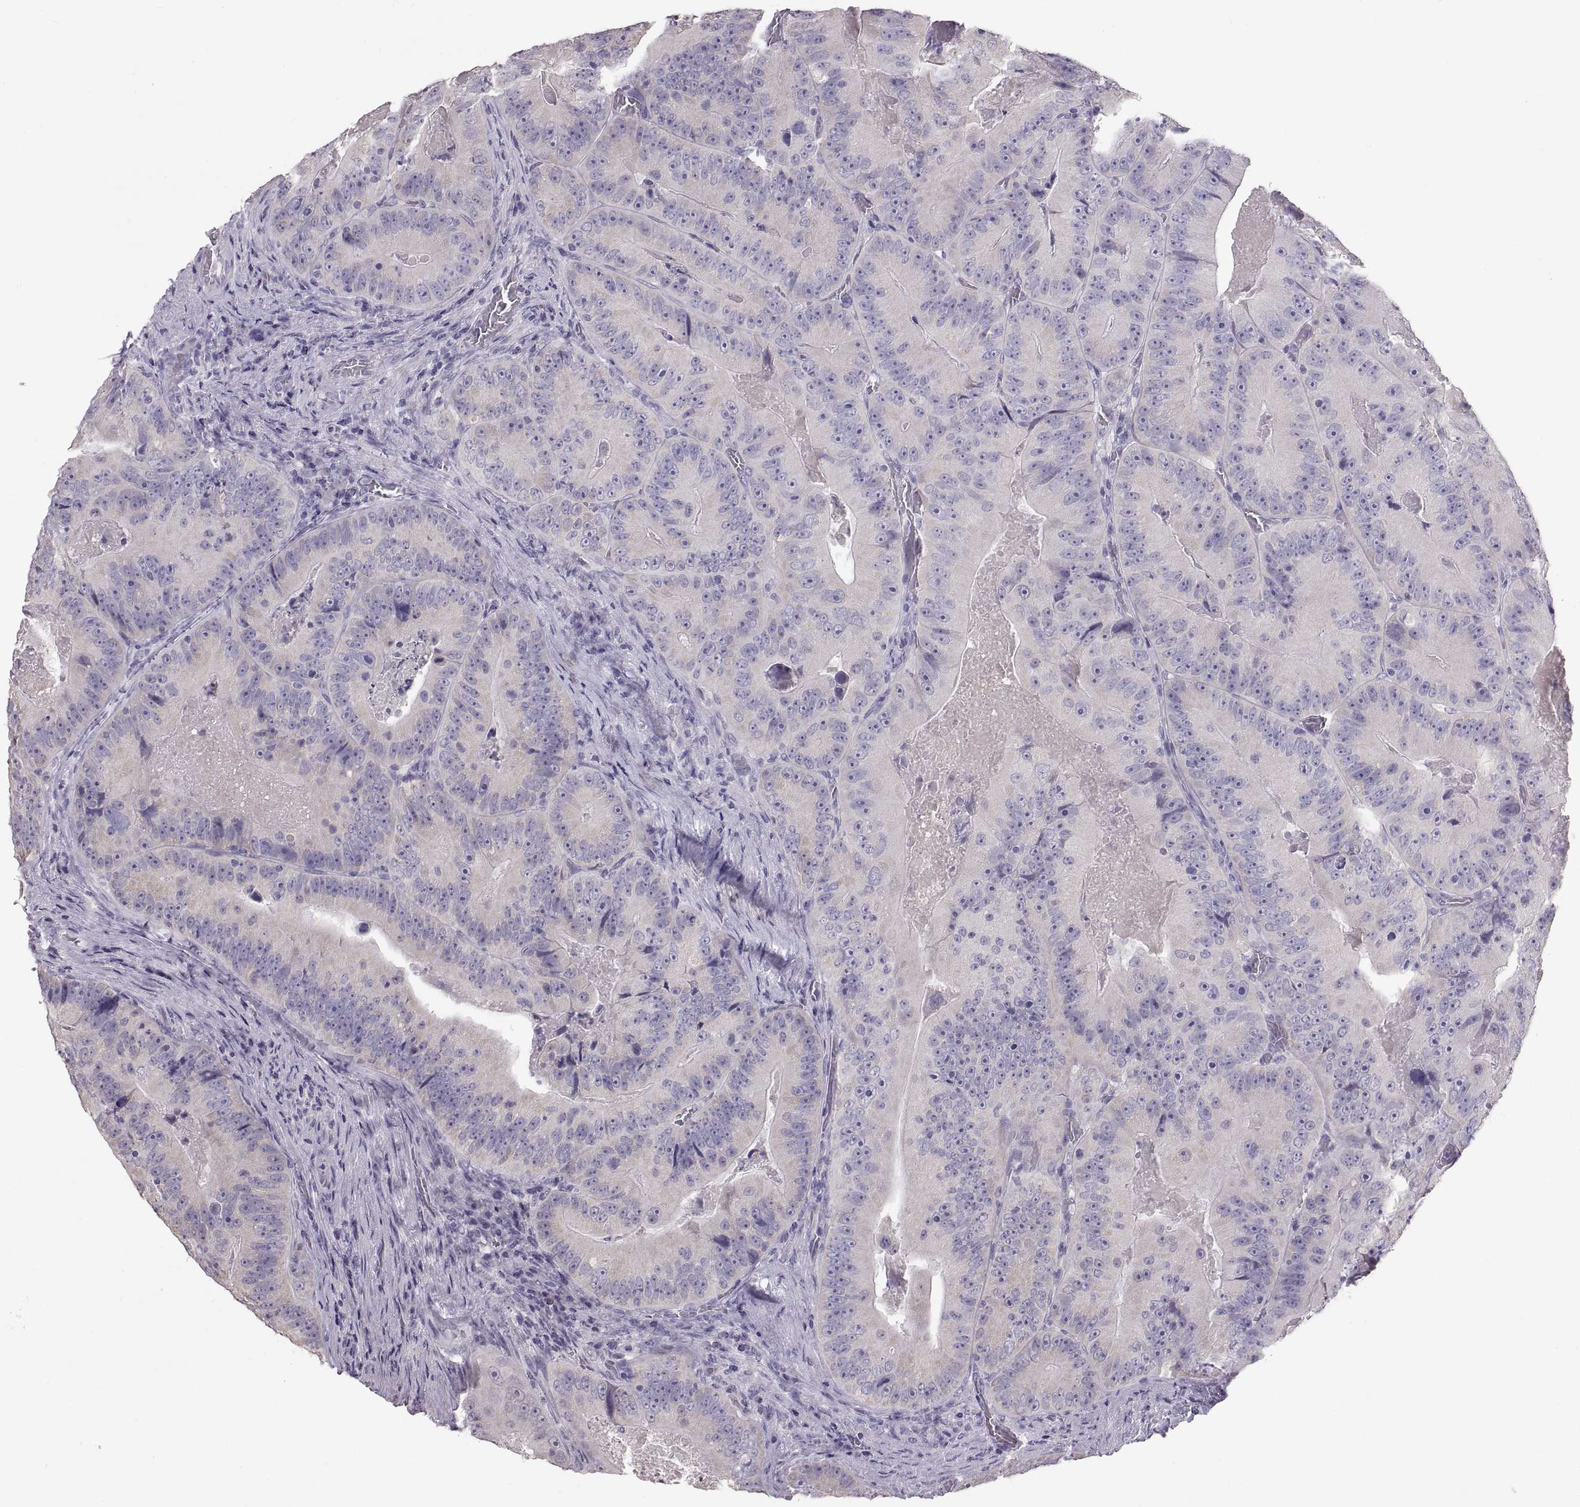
{"staining": {"intensity": "negative", "quantity": "none", "location": "none"}, "tissue": "colorectal cancer", "cell_type": "Tumor cells", "image_type": "cancer", "snomed": [{"axis": "morphology", "description": "Adenocarcinoma, NOS"}, {"axis": "topography", "description": "Colon"}], "caption": "A high-resolution histopathology image shows immunohistochemistry staining of colorectal cancer (adenocarcinoma), which displays no significant positivity in tumor cells. (DAB immunohistochemistry visualized using brightfield microscopy, high magnification).", "gene": "WBP2NL", "patient": {"sex": "female", "age": 86}}